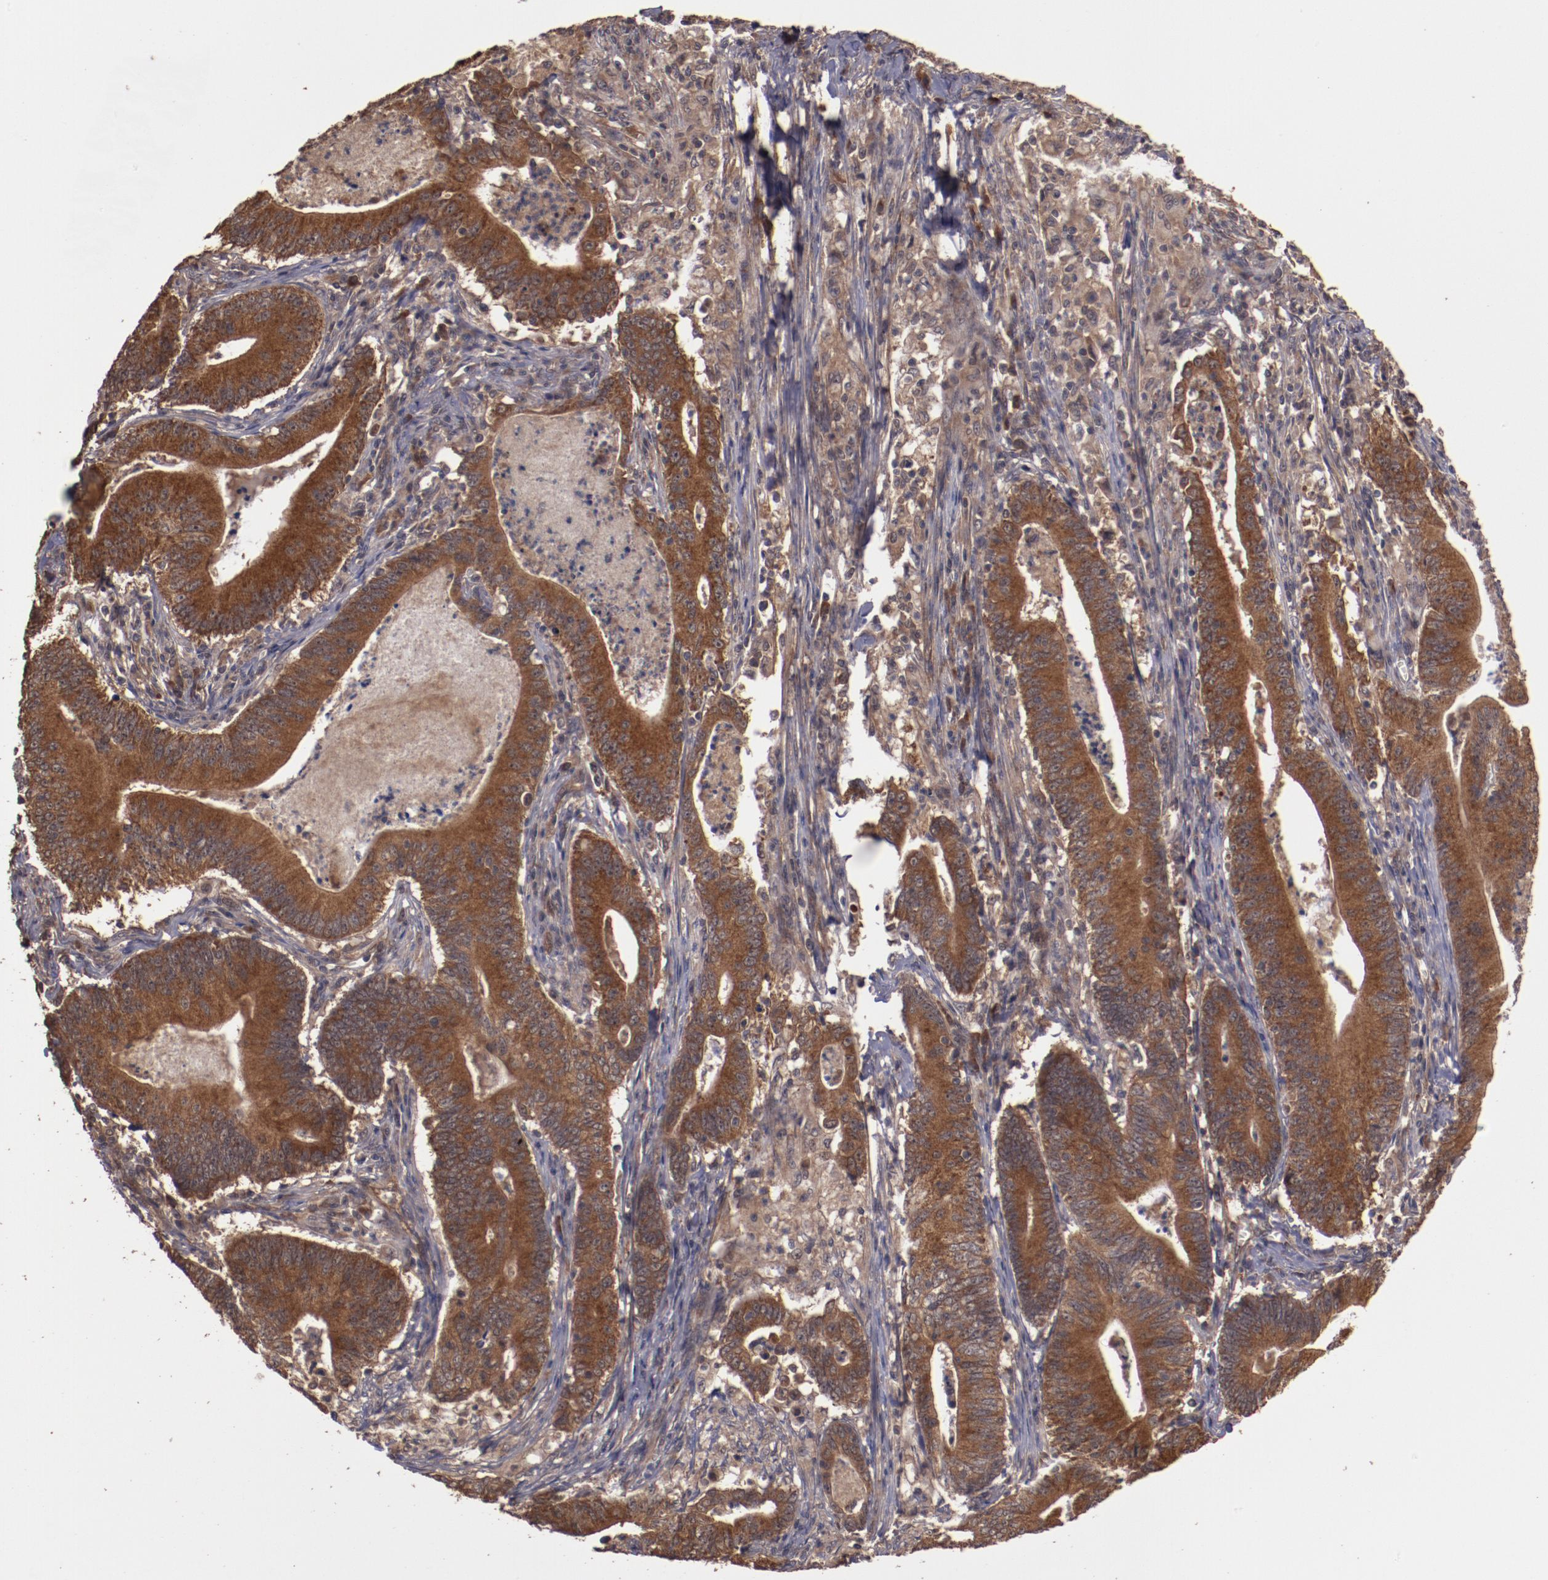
{"staining": {"intensity": "strong", "quantity": ">75%", "location": "cytoplasmic/membranous"}, "tissue": "stomach cancer", "cell_type": "Tumor cells", "image_type": "cancer", "snomed": [{"axis": "morphology", "description": "Adenocarcinoma, NOS"}, {"axis": "topography", "description": "Stomach, lower"}], "caption": "DAB immunohistochemical staining of human stomach cancer exhibits strong cytoplasmic/membranous protein expression in approximately >75% of tumor cells.", "gene": "TXNDC16", "patient": {"sex": "female", "age": 86}}